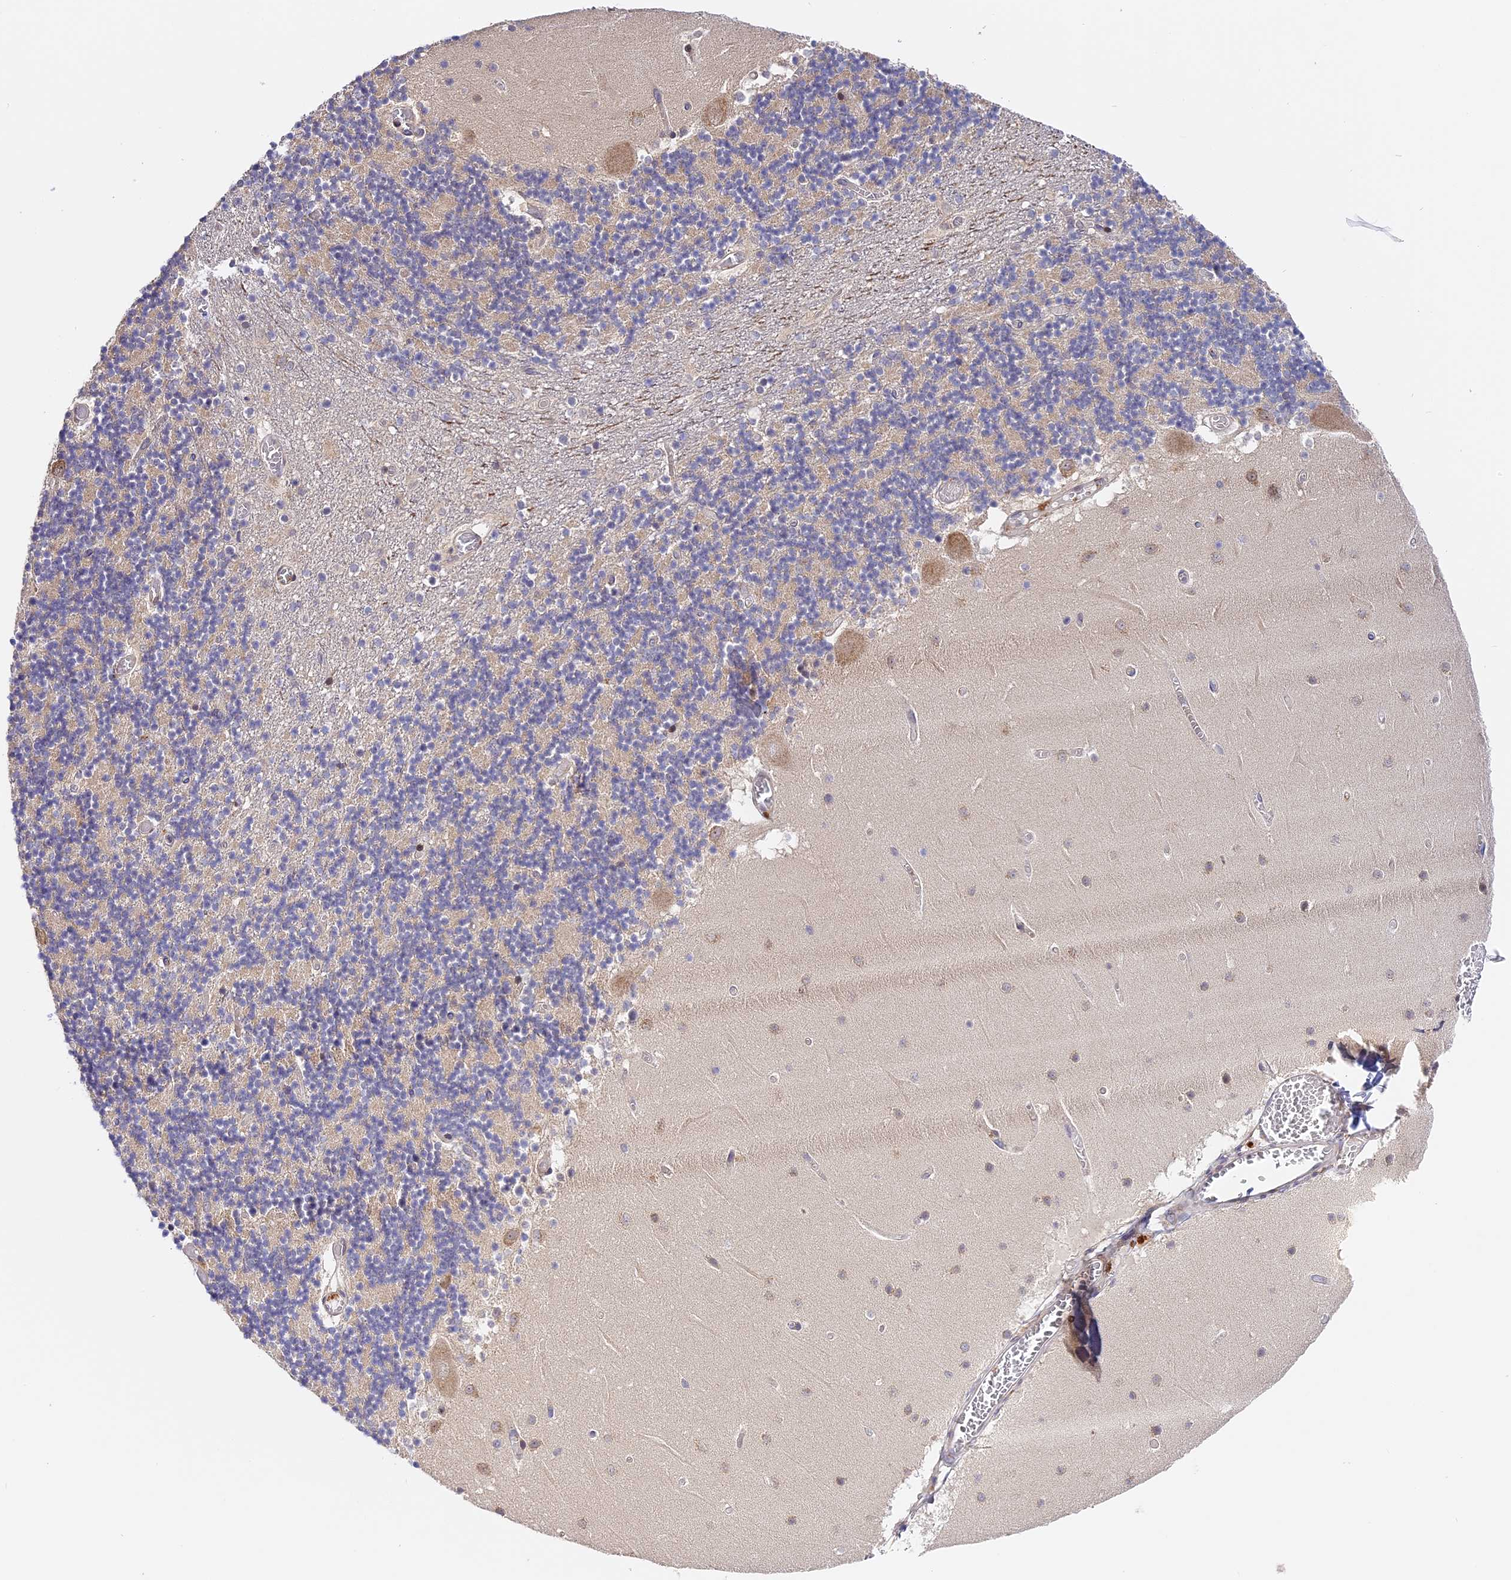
{"staining": {"intensity": "negative", "quantity": "none", "location": "none"}, "tissue": "cerebellum", "cell_type": "Cells in granular layer", "image_type": "normal", "snomed": [{"axis": "morphology", "description": "Normal tissue, NOS"}, {"axis": "topography", "description": "Cerebellum"}], "caption": "DAB immunohistochemical staining of benign cerebellum demonstrates no significant positivity in cells in granular layer.", "gene": "IMPACT", "patient": {"sex": "female", "age": 28}}